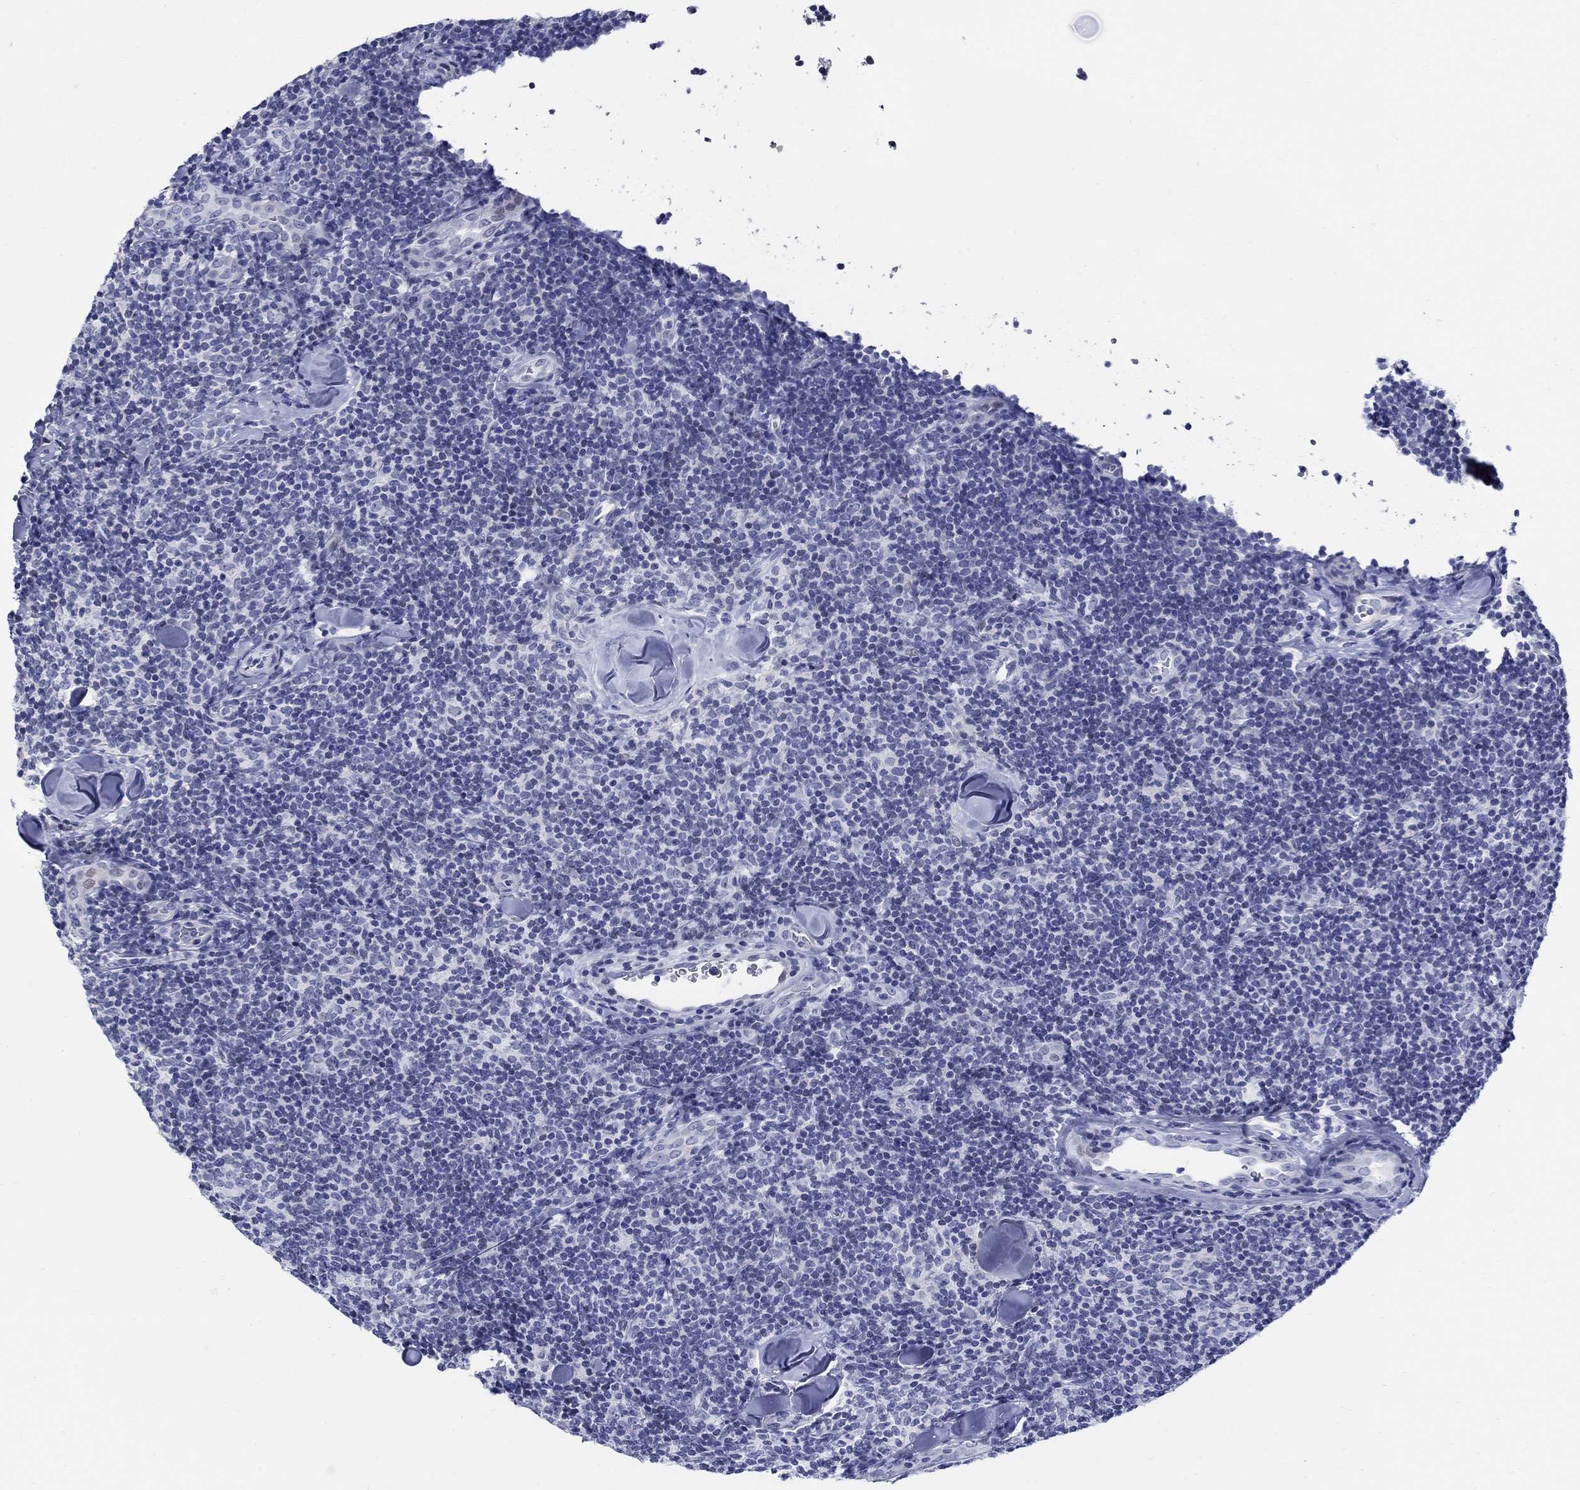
{"staining": {"intensity": "negative", "quantity": "none", "location": "none"}, "tissue": "lymphoma", "cell_type": "Tumor cells", "image_type": "cancer", "snomed": [{"axis": "morphology", "description": "Malignant lymphoma, non-Hodgkin's type, Low grade"}, {"axis": "topography", "description": "Lymph node"}], "caption": "Lymphoma was stained to show a protein in brown. There is no significant expression in tumor cells. (Brightfield microscopy of DAB (3,3'-diaminobenzidine) immunohistochemistry (IHC) at high magnification).", "gene": "CRYGS", "patient": {"sex": "female", "age": 56}}